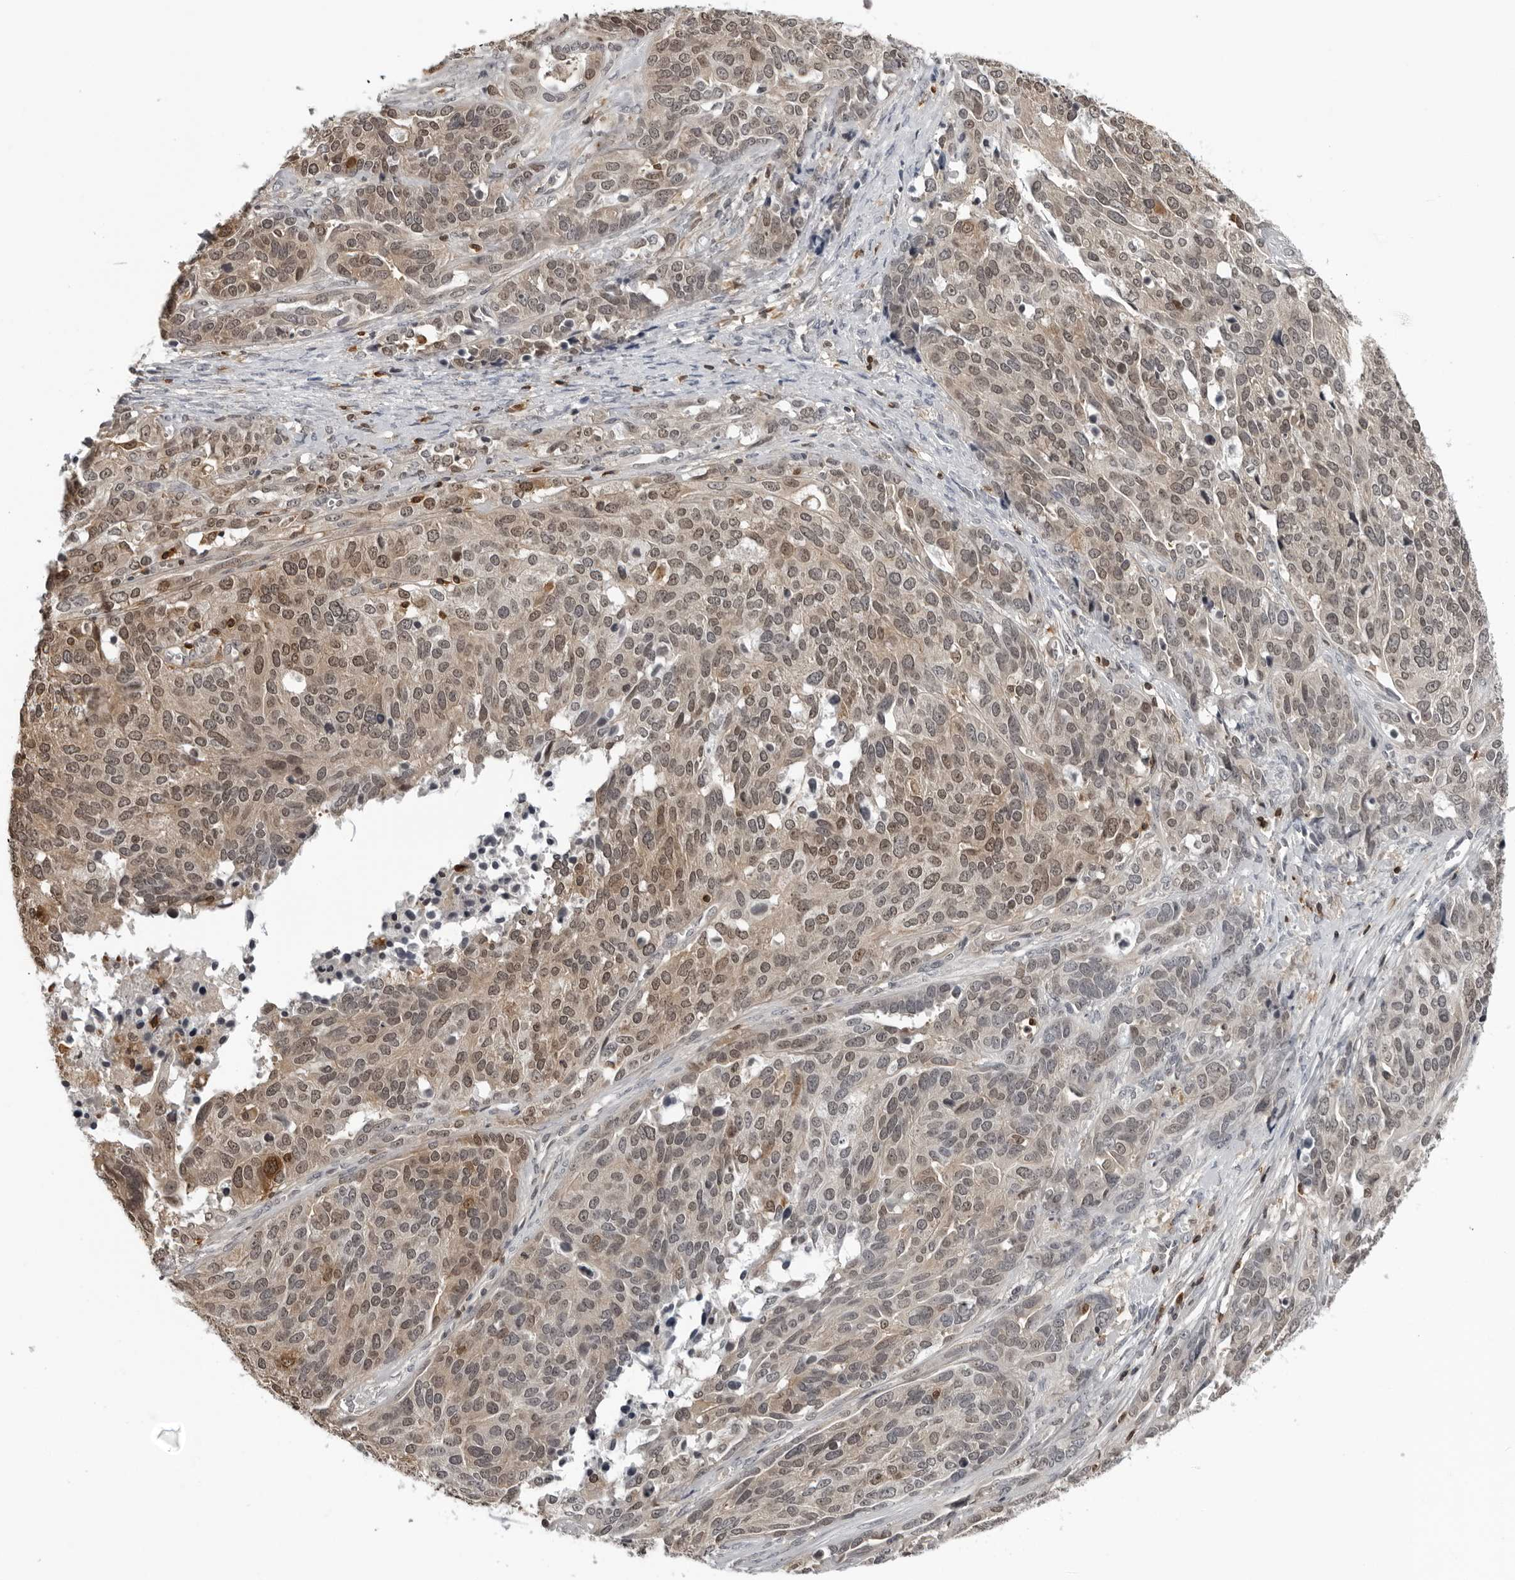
{"staining": {"intensity": "moderate", "quantity": ">75%", "location": "cytoplasmic/membranous,nuclear"}, "tissue": "ovarian cancer", "cell_type": "Tumor cells", "image_type": "cancer", "snomed": [{"axis": "morphology", "description": "Cystadenocarcinoma, serous, NOS"}, {"axis": "topography", "description": "Ovary"}], "caption": "Immunohistochemistry (DAB (3,3'-diaminobenzidine)) staining of ovarian cancer displays moderate cytoplasmic/membranous and nuclear protein staining in approximately >75% of tumor cells.", "gene": "HSPH1", "patient": {"sex": "female", "age": 44}}